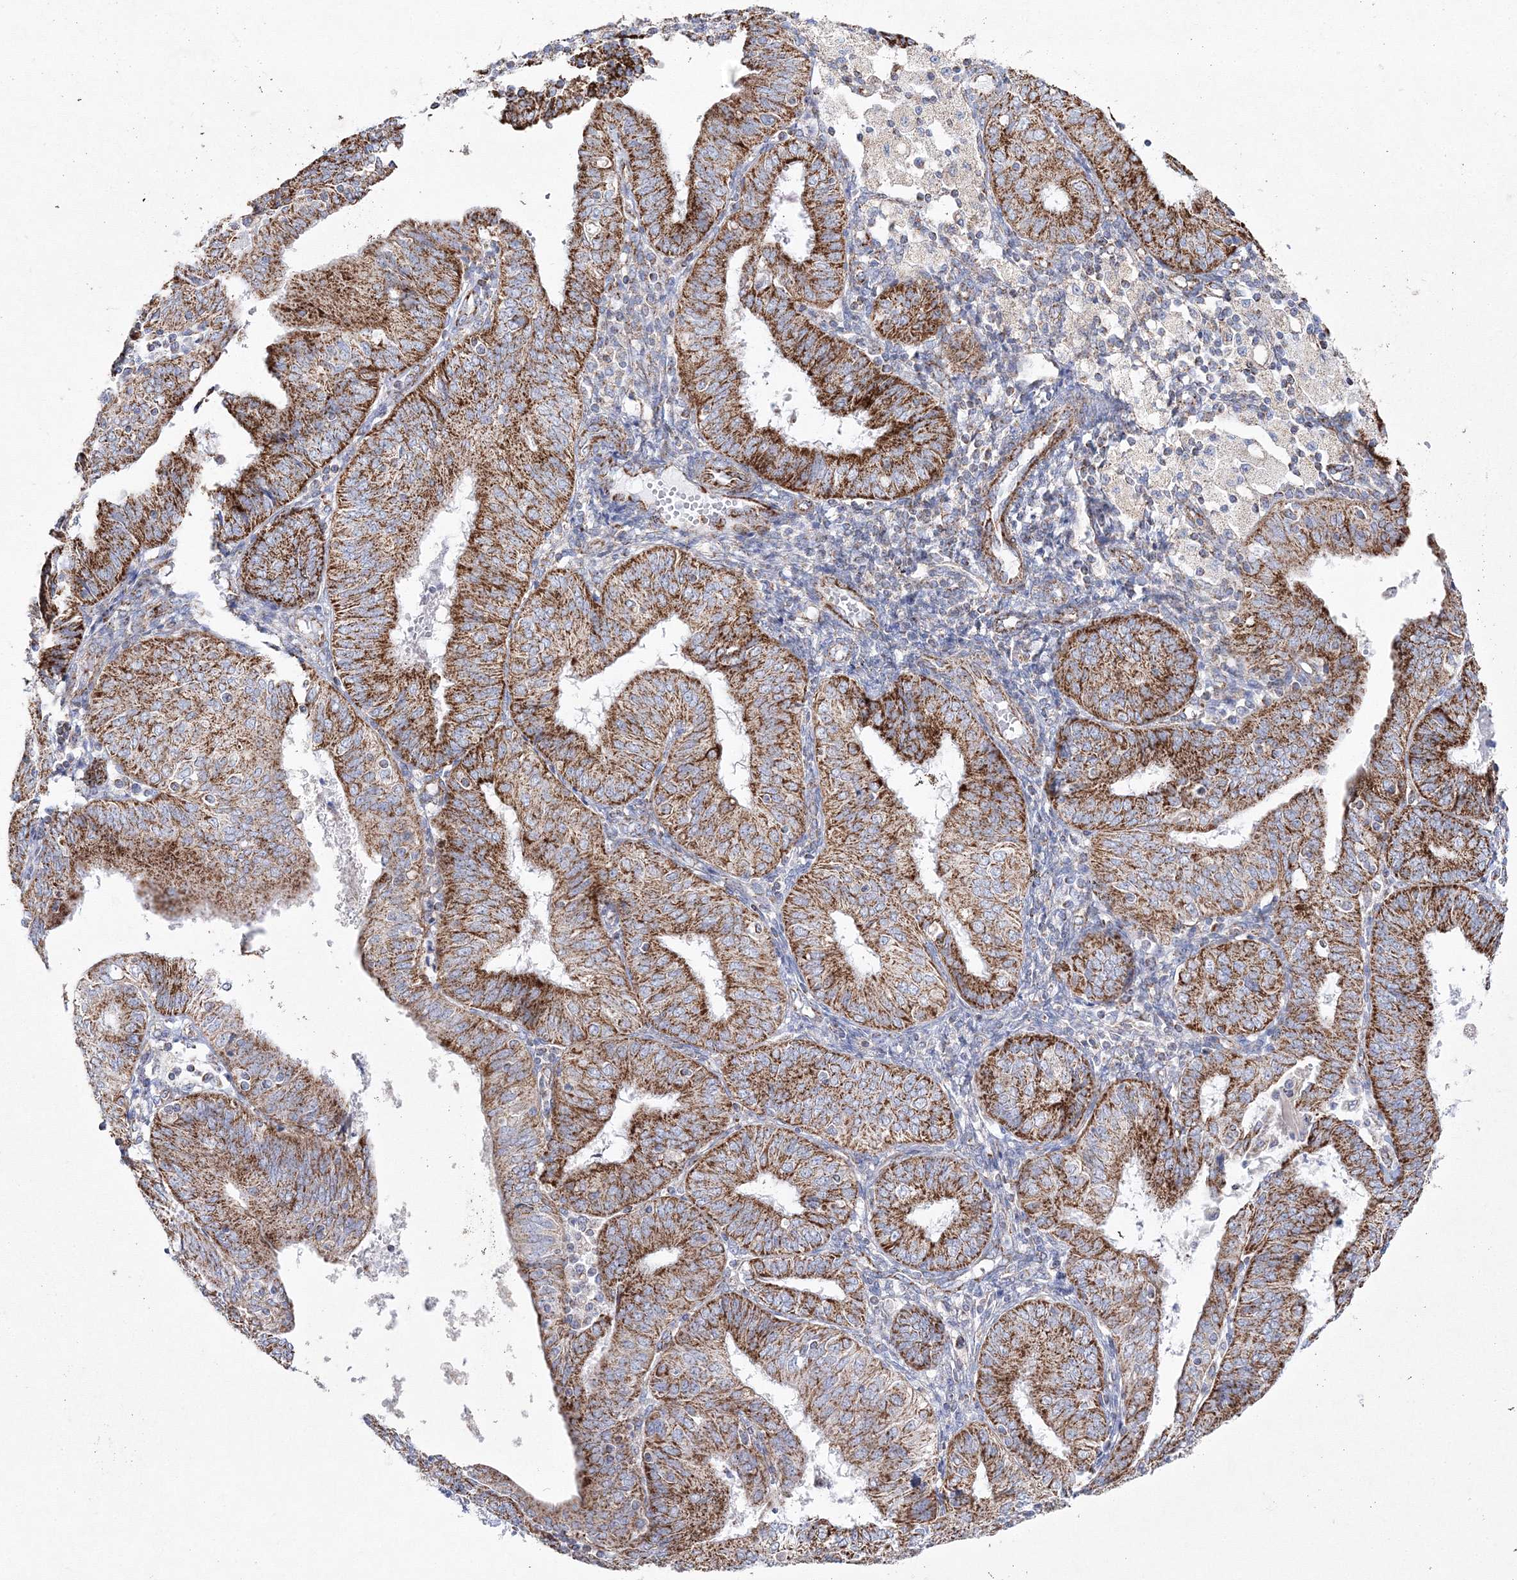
{"staining": {"intensity": "strong", "quantity": ">75%", "location": "cytoplasmic/membranous"}, "tissue": "endometrial cancer", "cell_type": "Tumor cells", "image_type": "cancer", "snomed": [{"axis": "morphology", "description": "Adenocarcinoma, NOS"}, {"axis": "topography", "description": "Endometrium"}], "caption": "Immunohistochemistry of human endometrial adenocarcinoma shows high levels of strong cytoplasmic/membranous staining in about >75% of tumor cells. (Brightfield microscopy of DAB IHC at high magnification).", "gene": "HIBCH", "patient": {"sex": "female", "age": 58}}